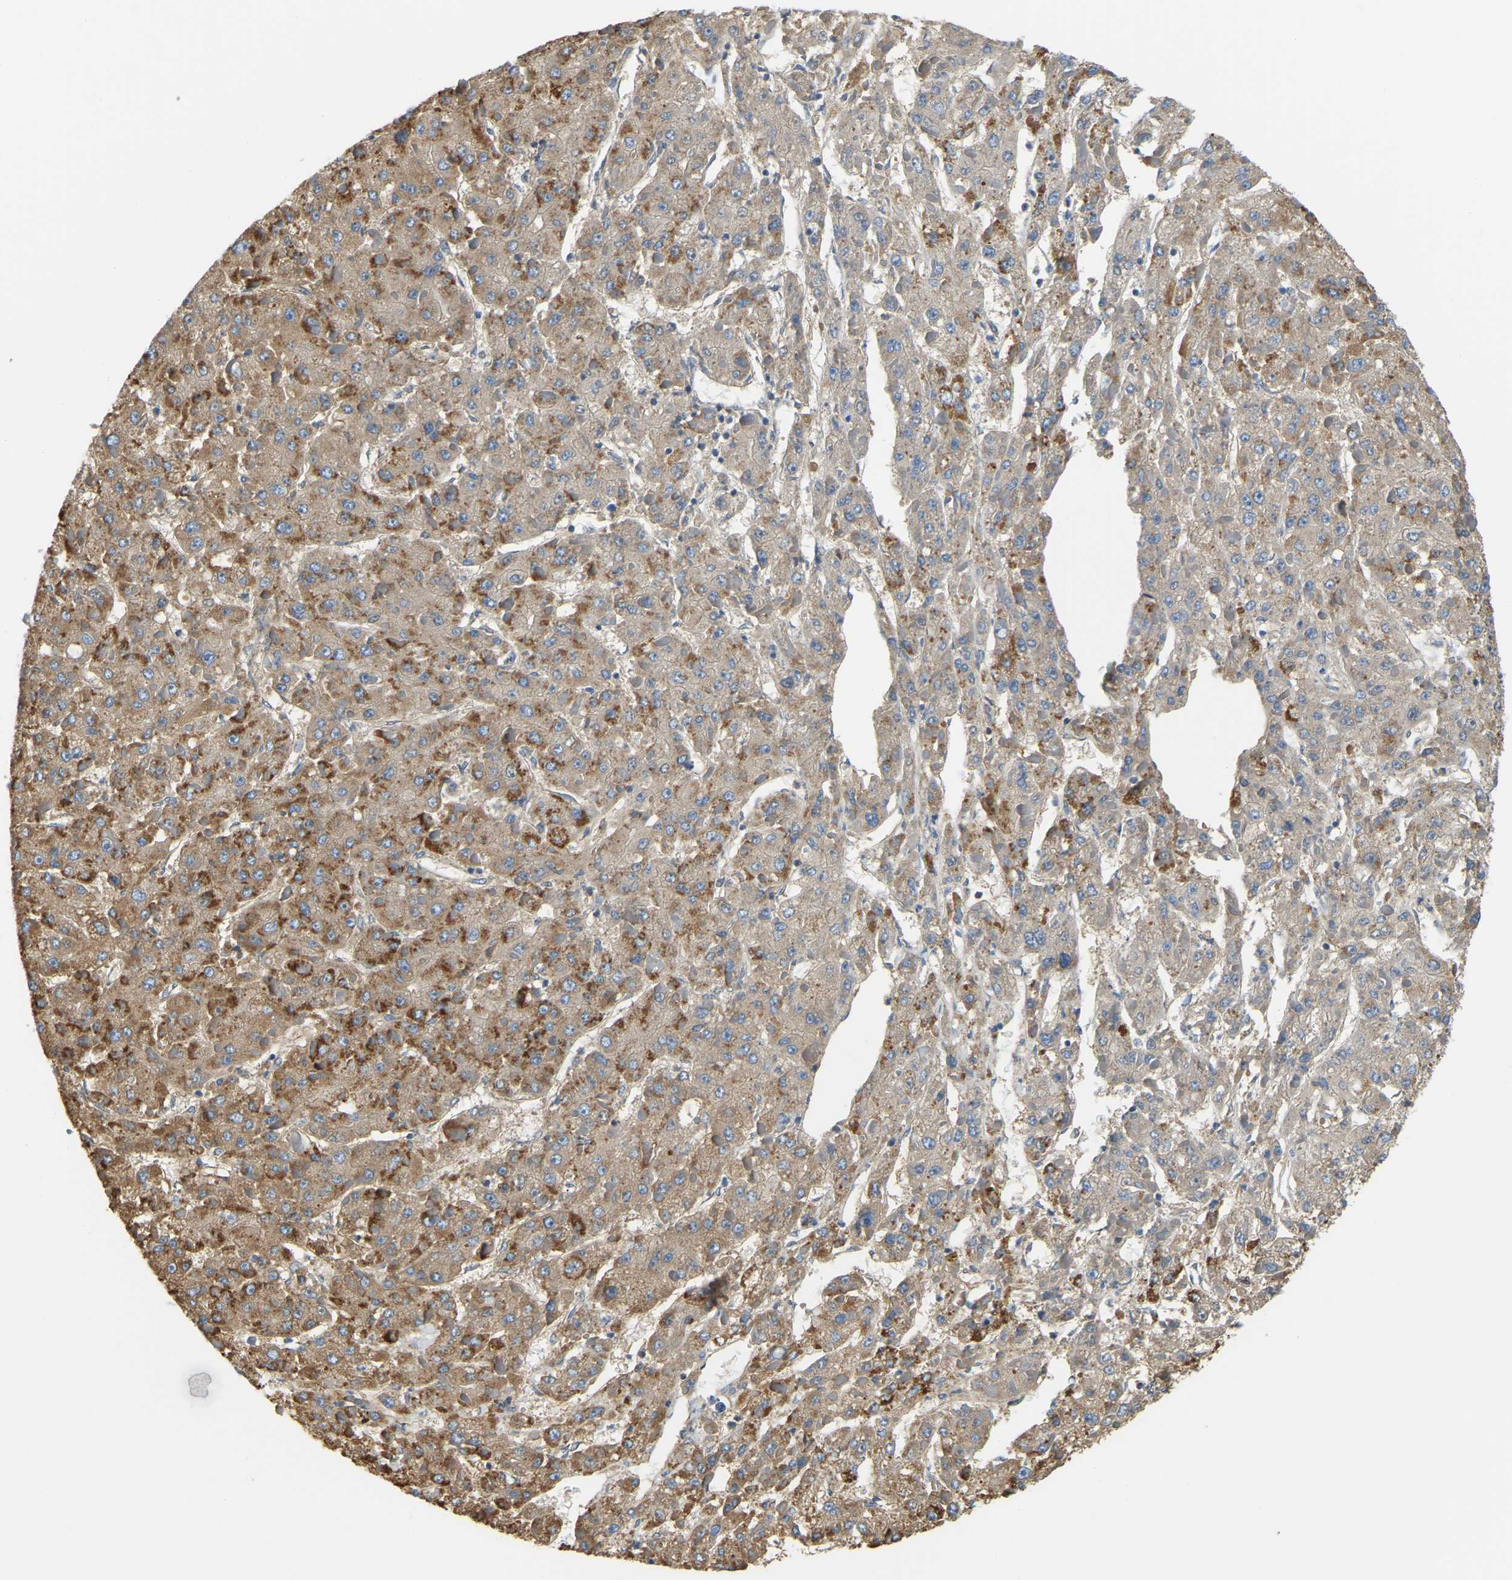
{"staining": {"intensity": "moderate", "quantity": ">75%", "location": "cytoplasmic/membranous"}, "tissue": "liver cancer", "cell_type": "Tumor cells", "image_type": "cancer", "snomed": [{"axis": "morphology", "description": "Carcinoma, Hepatocellular, NOS"}, {"axis": "topography", "description": "Liver"}], "caption": "Liver cancer (hepatocellular carcinoma) stained for a protein (brown) shows moderate cytoplasmic/membranous positive positivity in about >75% of tumor cells.", "gene": "AHNAK", "patient": {"sex": "female", "age": 73}}